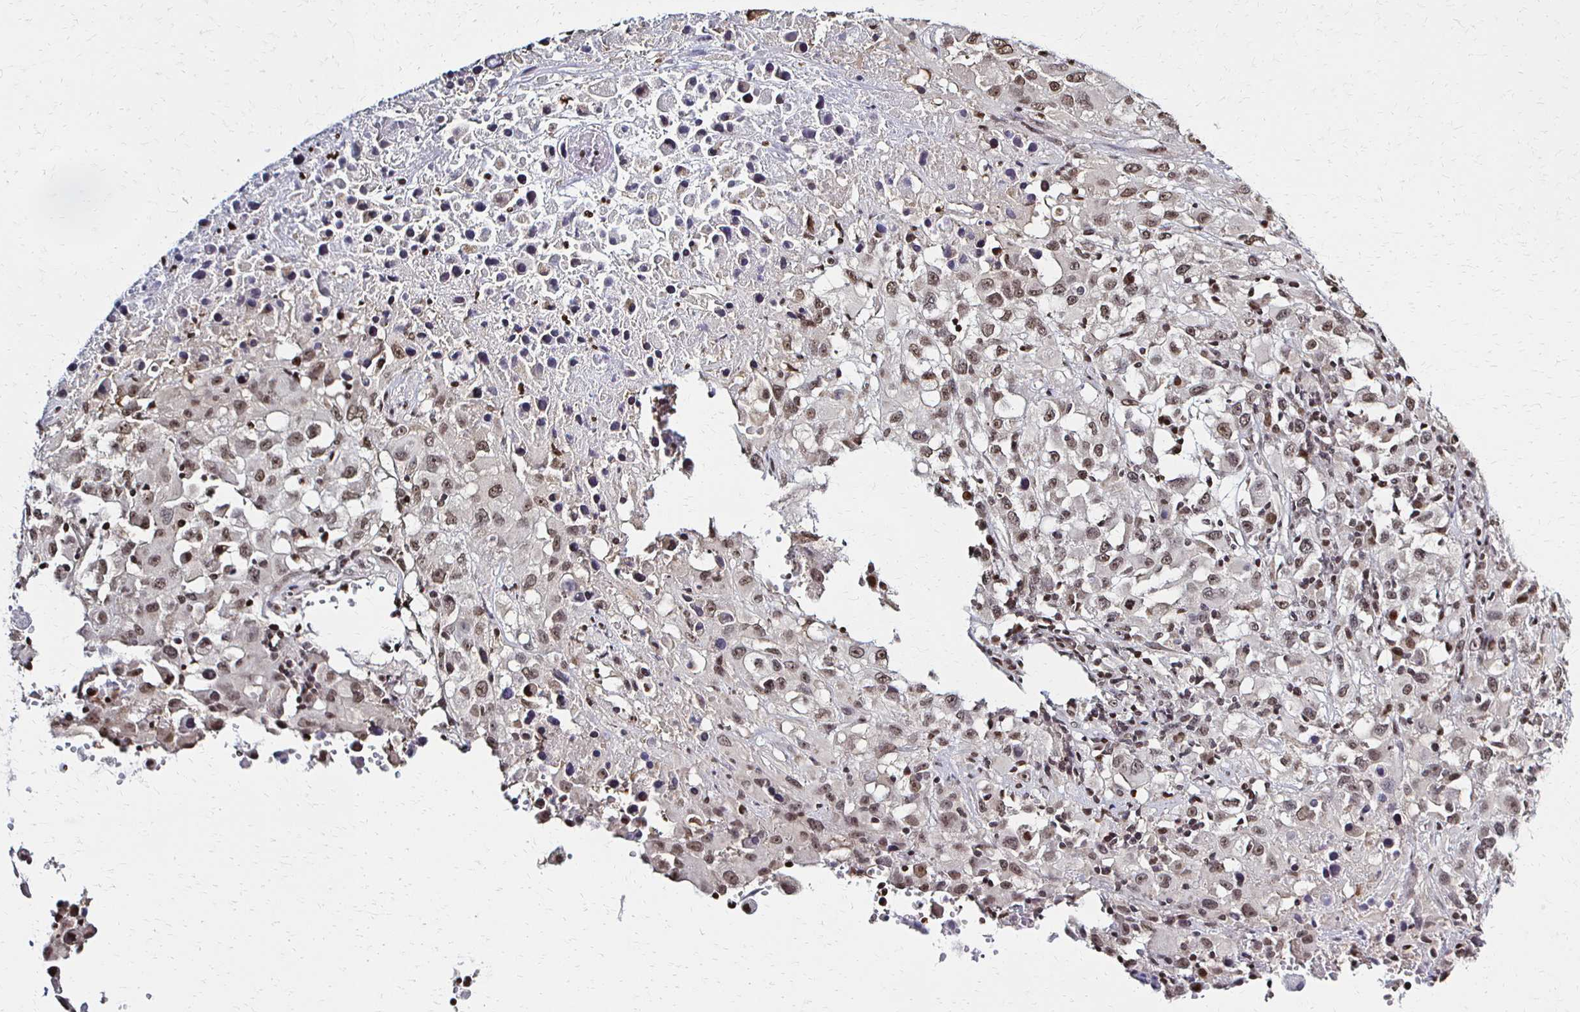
{"staining": {"intensity": "moderate", "quantity": ">75%", "location": "nuclear"}, "tissue": "melanoma", "cell_type": "Tumor cells", "image_type": "cancer", "snomed": [{"axis": "morphology", "description": "Malignant melanoma, Metastatic site"}, {"axis": "topography", "description": "Soft tissue"}], "caption": "Immunohistochemical staining of malignant melanoma (metastatic site) reveals medium levels of moderate nuclear protein expression in about >75% of tumor cells.", "gene": "HOXA9", "patient": {"sex": "male", "age": 50}}